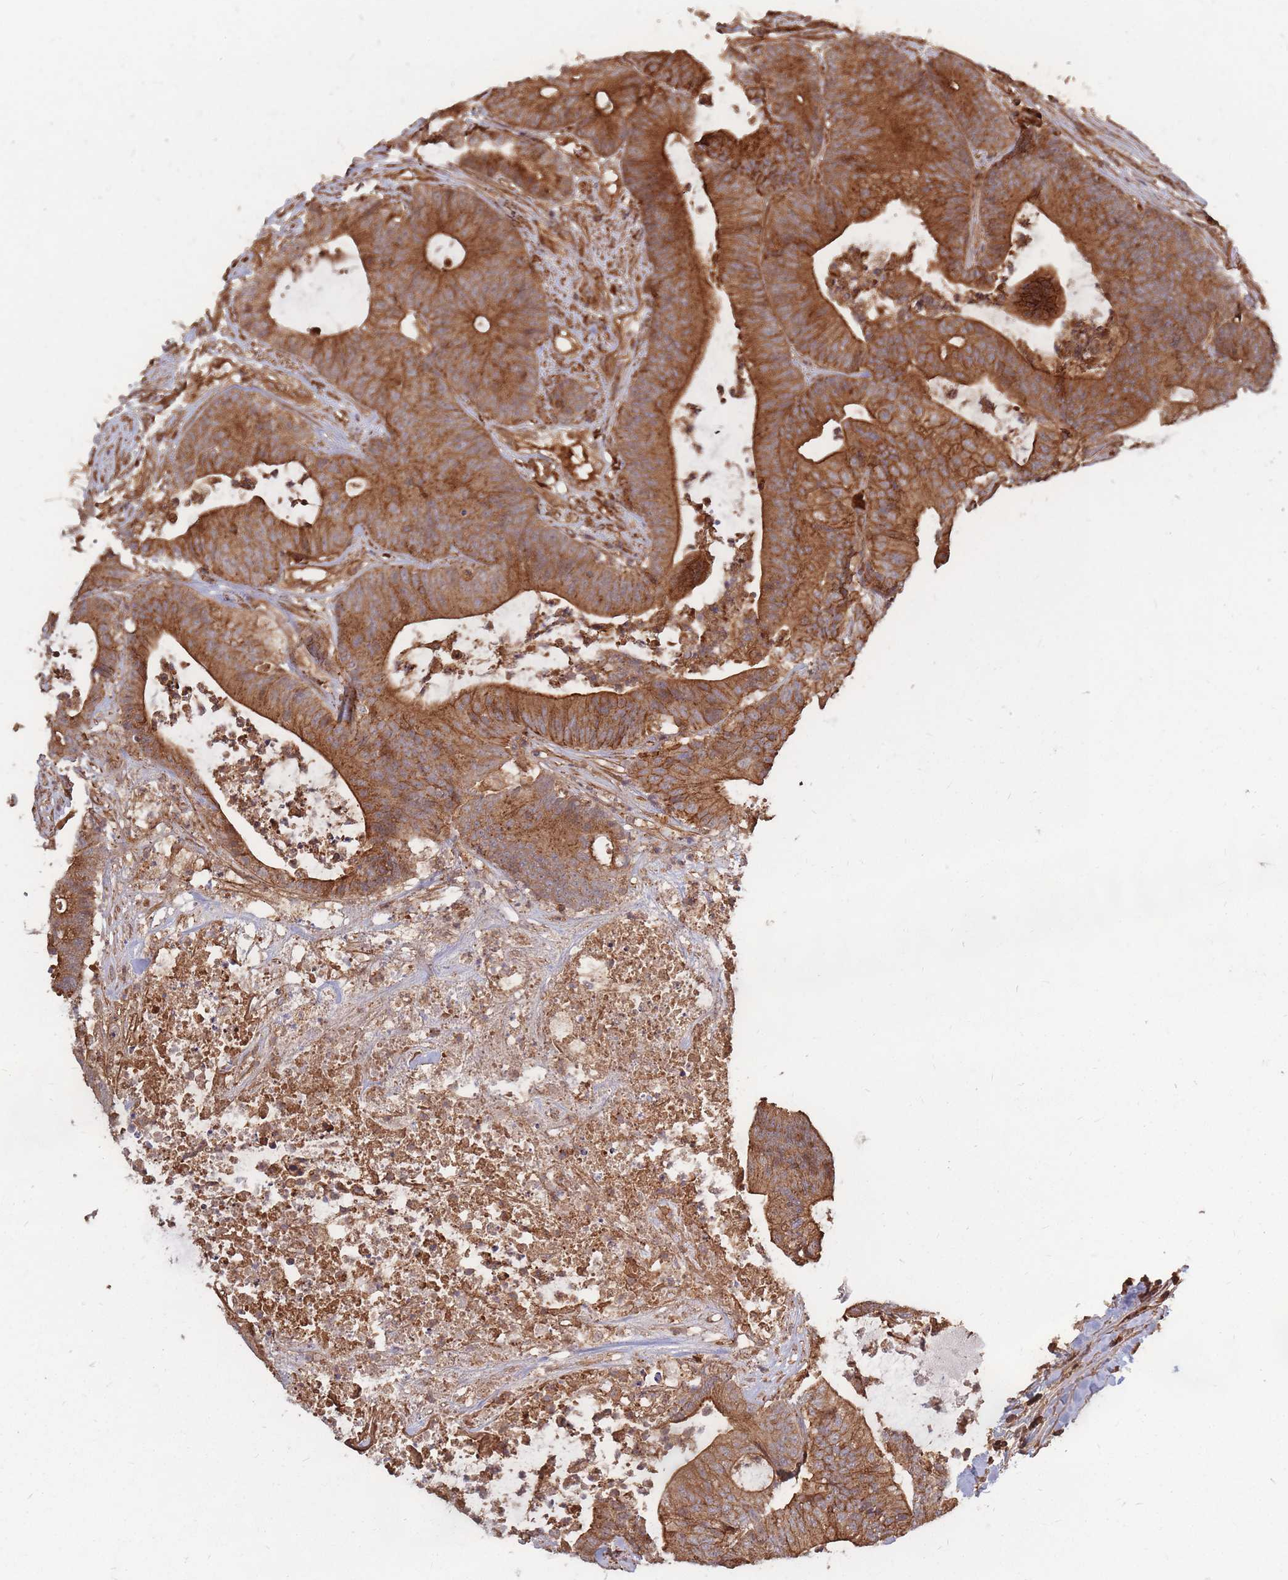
{"staining": {"intensity": "strong", "quantity": ">75%", "location": "cytoplasmic/membranous"}, "tissue": "colorectal cancer", "cell_type": "Tumor cells", "image_type": "cancer", "snomed": [{"axis": "morphology", "description": "Adenocarcinoma, NOS"}, {"axis": "topography", "description": "Colon"}], "caption": "The image reveals a brown stain indicating the presence of a protein in the cytoplasmic/membranous of tumor cells in colorectal cancer.", "gene": "RASSF2", "patient": {"sex": "female", "age": 84}}